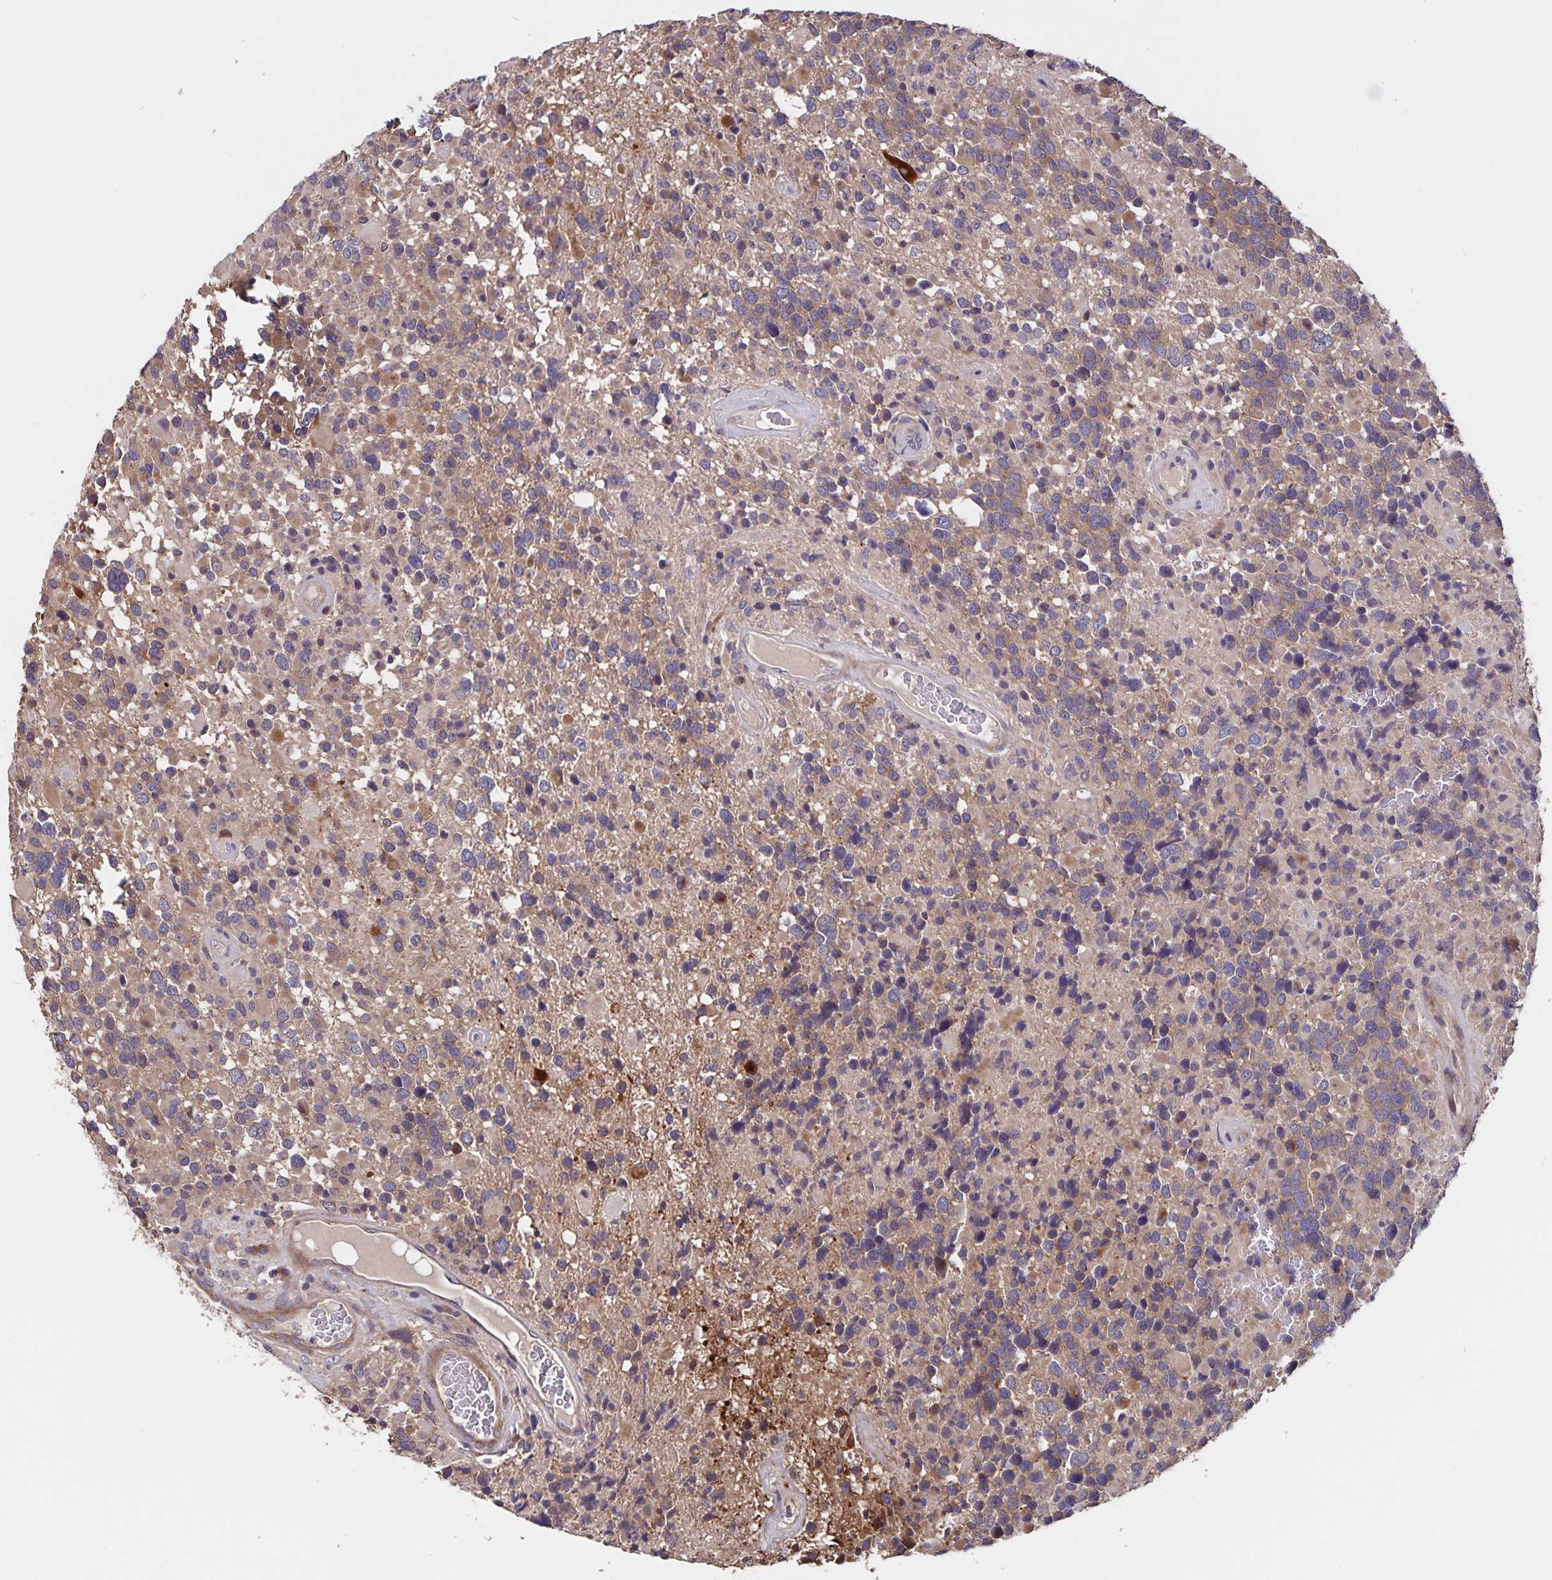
{"staining": {"intensity": "weak", "quantity": "<25%", "location": "cytoplasmic/membranous"}, "tissue": "glioma", "cell_type": "Tumor cells", "image_type": "cancer", "snomed": [{"axis": "morphology", "description": "Glioma, malignant, High grade"}, {"axis": "topography", "description": "Brain"}], "caption": "Protein analysis of glioma demonstrates no significant positivity in tumor cells. (Stains: DAB immunohistochemistry (IHC) with hematoxylin counter stain, Microscopy: brightfield microscopy at high magnification).", "gene": "FBXL16", "patient": {"sex": "female", "age": 40}}